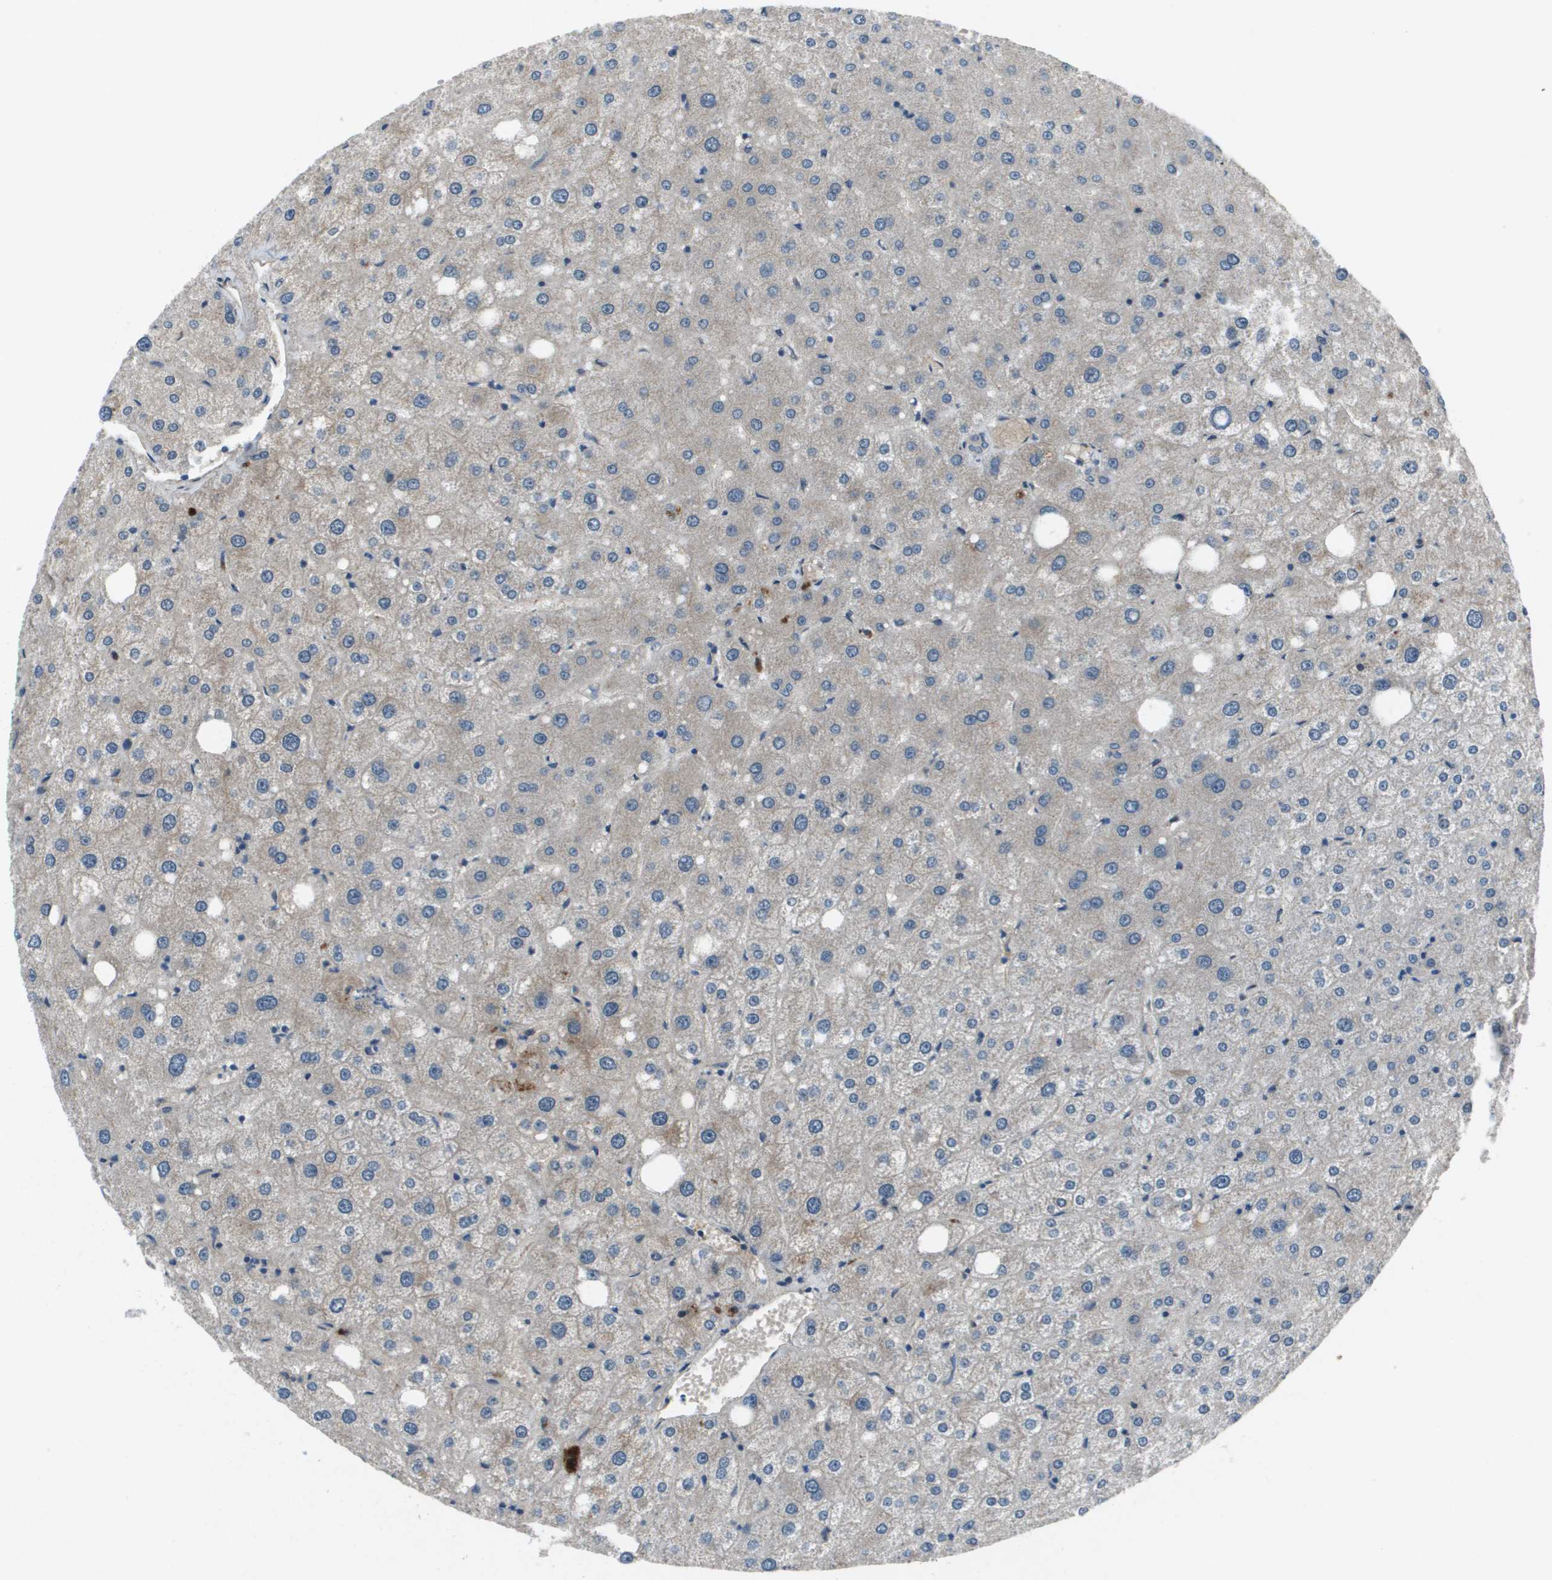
{"staining": {"intensity": "weak", "quantity": "<25%", "location": "cytoplasmic/membranous"}, "tissue": "liver", "cell_type": "Cholangiocytes", "image_type": "normal", "snomed": [{"axis": "morphology", "description": "Normal tissue, NOS"}, {"axis": "topography", "description": "Liver"}], "caption": "Immunohistochemistry (IHC) histopathology image of normal liver: liver stained with DAB (3,3'-diaminobenzidine) exhibits no significant protein positivity in cholangiocytes. (Stains: DAB IHC with hematoxylin counter stain, Microscopy: brightfield microscopy at high magnification).", "gene": "PCOLCE", "patient": {"sex": "male", "age": 73}}